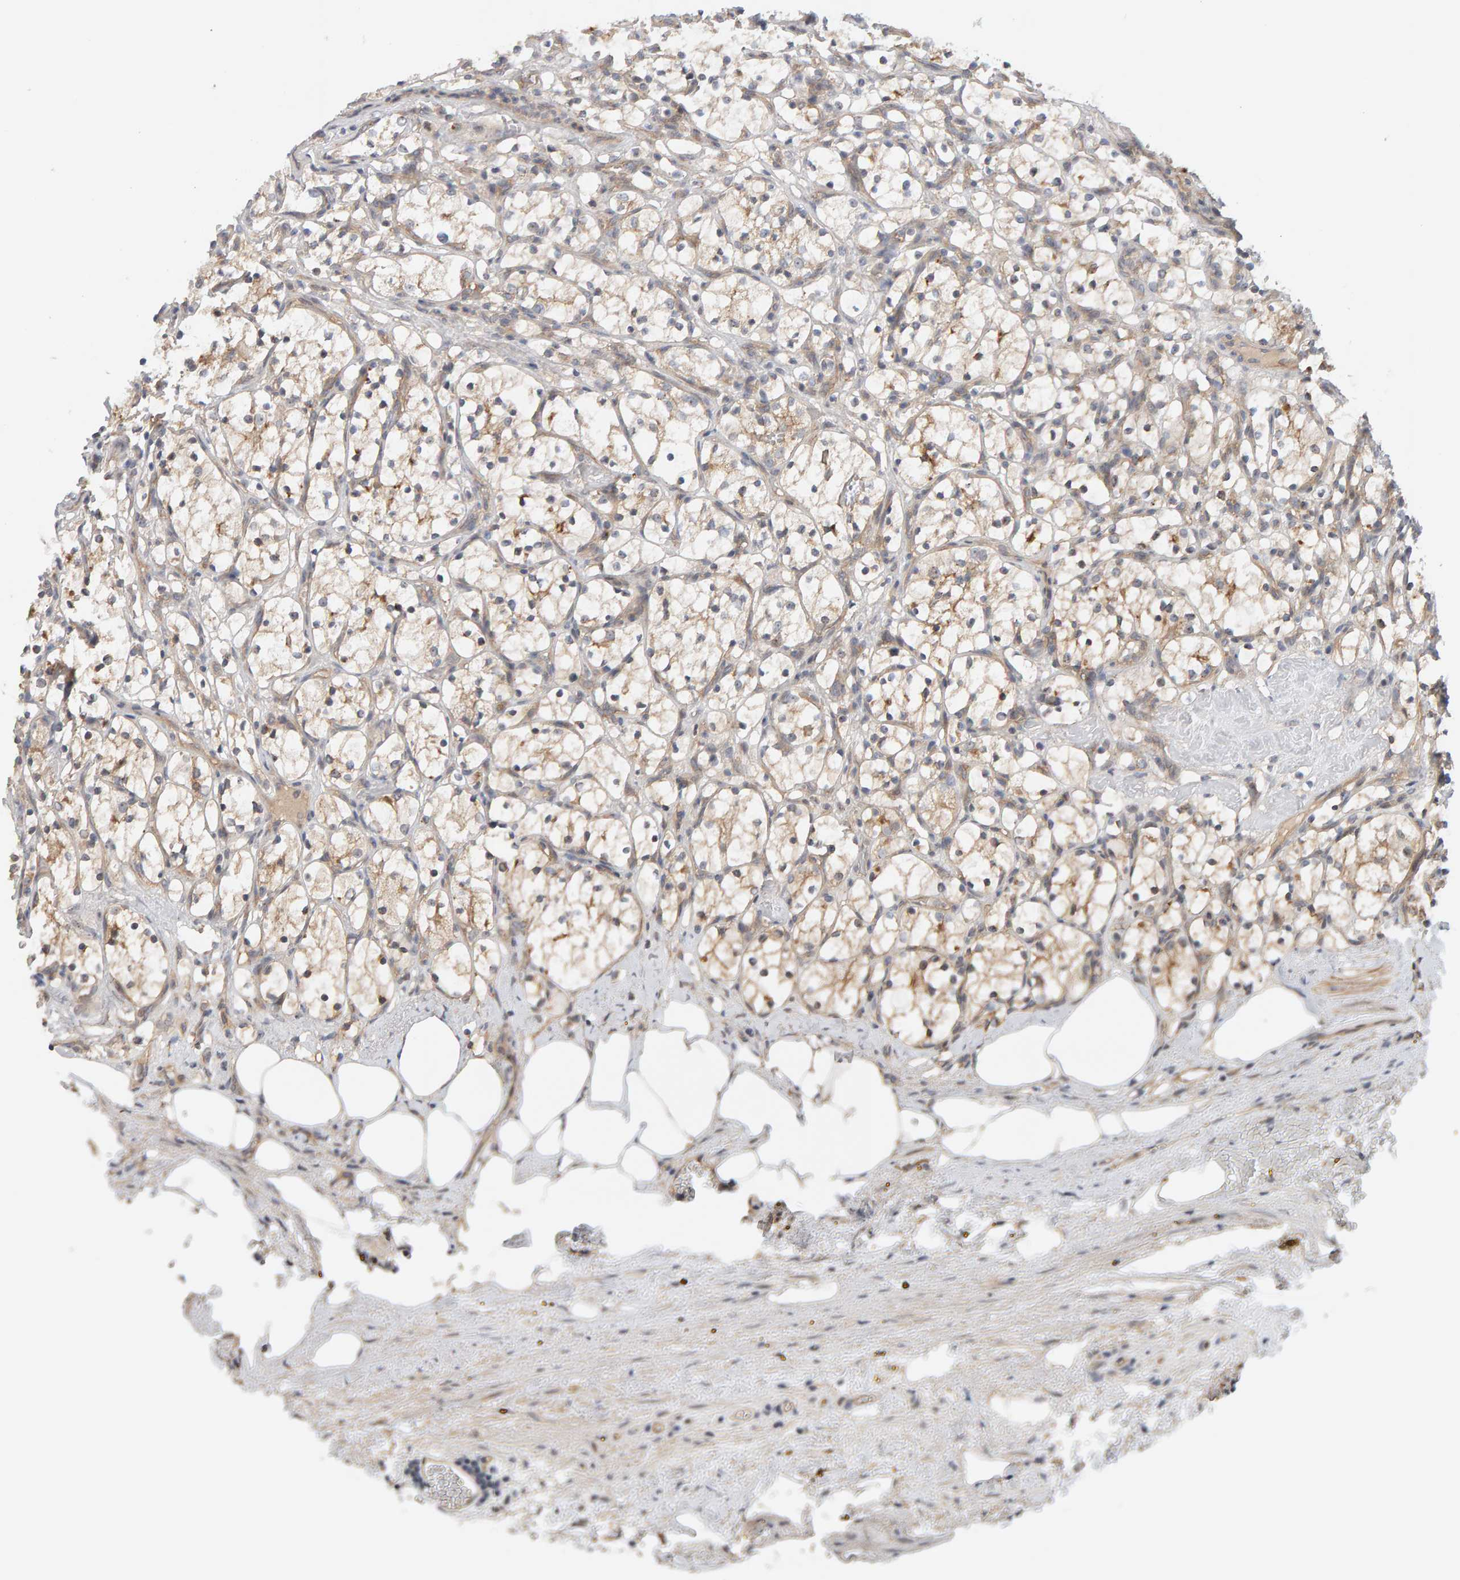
{"staining": {"intensity": "weak", "quantity": "25%-75%", "location": "cytoplasmic/membranous"}, "tissue": "renal cancer", "cell_type": "Tumor cells", "image_type": "cancer", "snomed": [{"axis": "morphology", "description": "Adenocarcinoma, NOS"}, {"axis": "topography", "description": "Kidney"}], "caption": "Tumor cells display weak cytoplasmic/membranous expression in approximately 25%-75% of cells in adenocarcinoma (renal).", "gene": "PPP1R16A", "patient": {"sex": "female", "age": 69}}